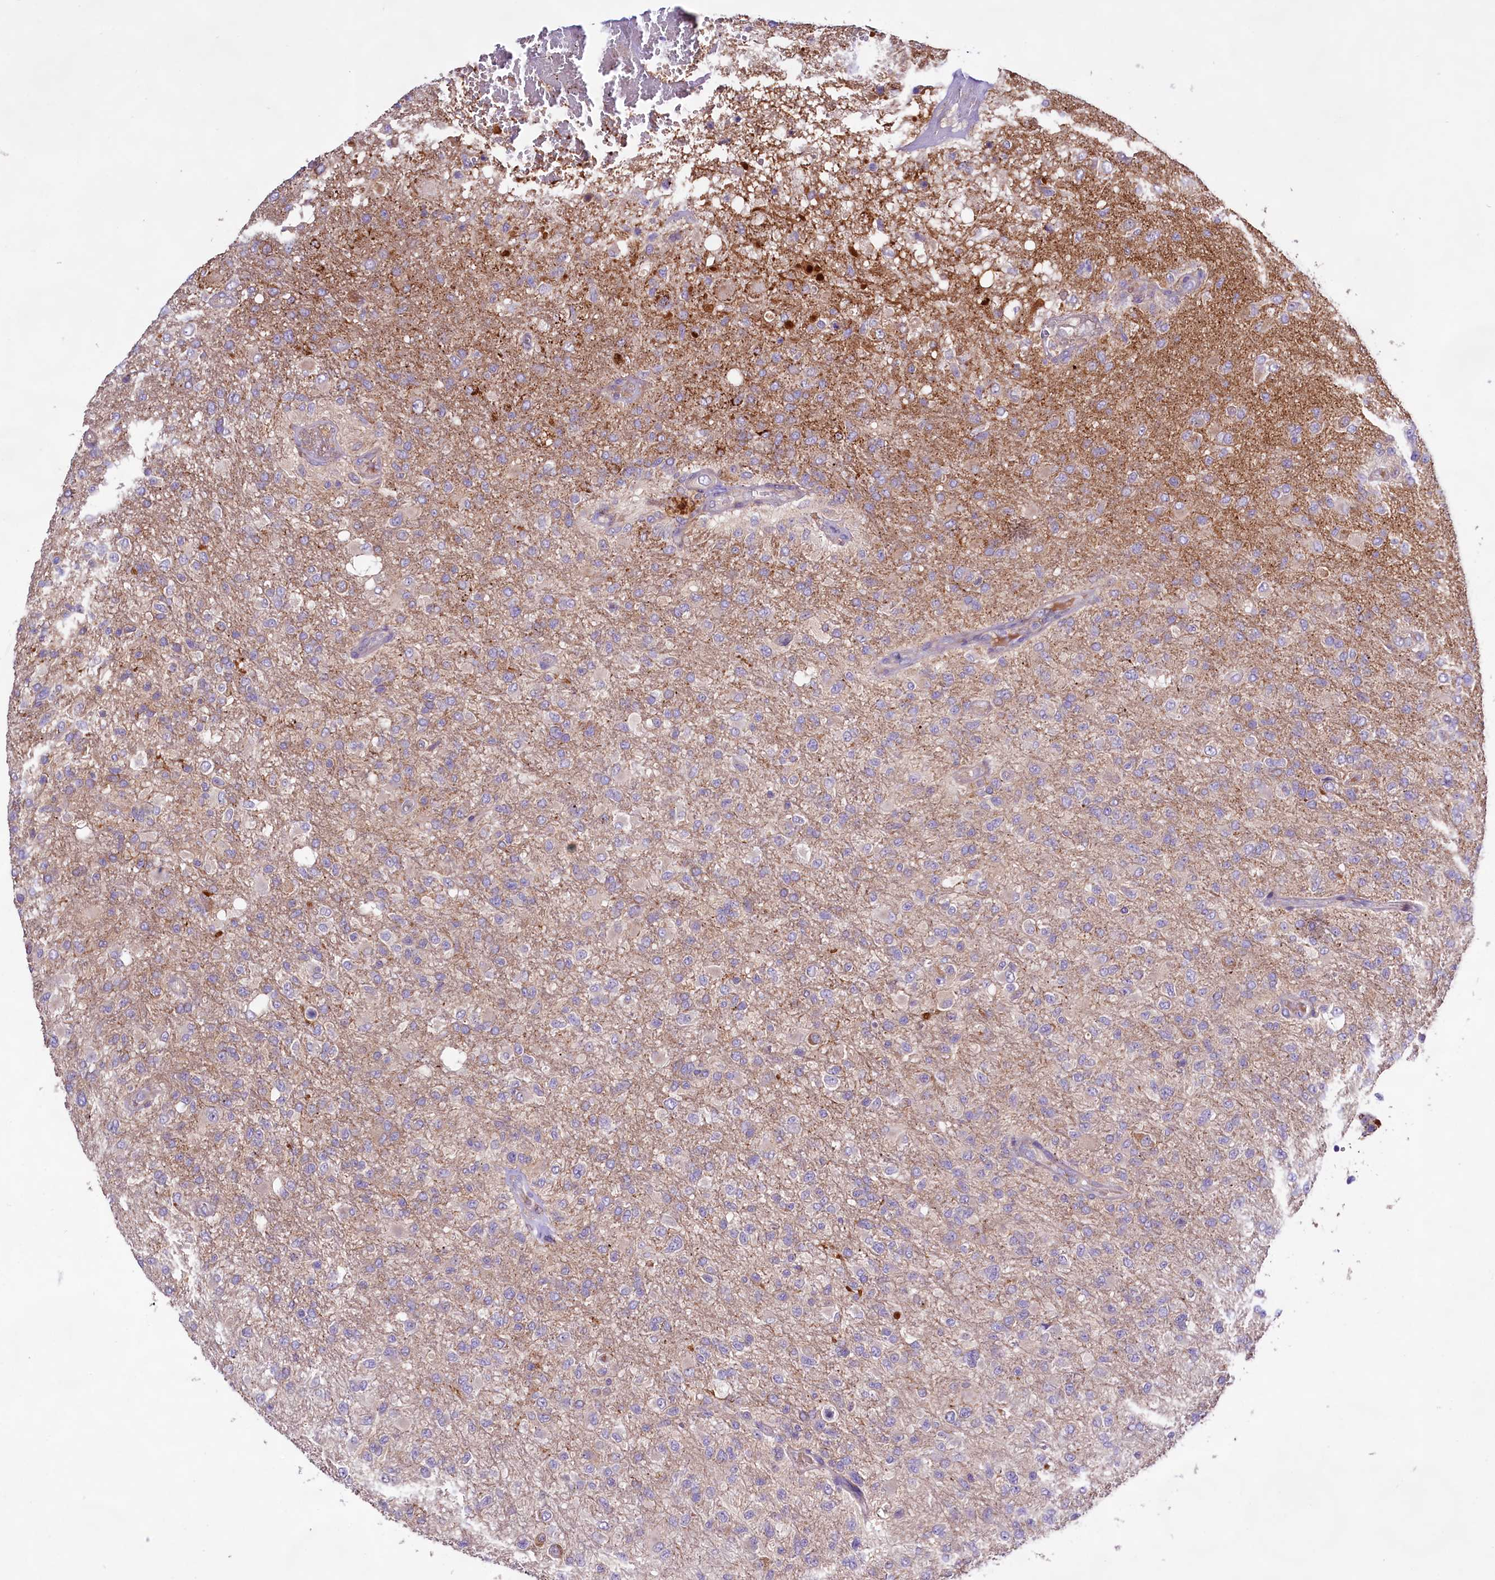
{"staining": {"intensity": "weak", "quantity": "<25%", "location": "cytoplasmic/membranous"}, "tissue": "glioma", "cell_type": "Tumor cells", "image_type": "cancer", "snomed": [{"axis": "morphology", "description": "Glioma, malignant, High grade"}, {"axis": "topography", "description": "Brain"}], "caption": "Immunohistochemistry micrograph of human high-grade glioma (malignant) stained for a protein (brown), which shows no expression in tumor cells.", "gene": "DMXL2", "patient": {"sex": "female", "age": 74}}